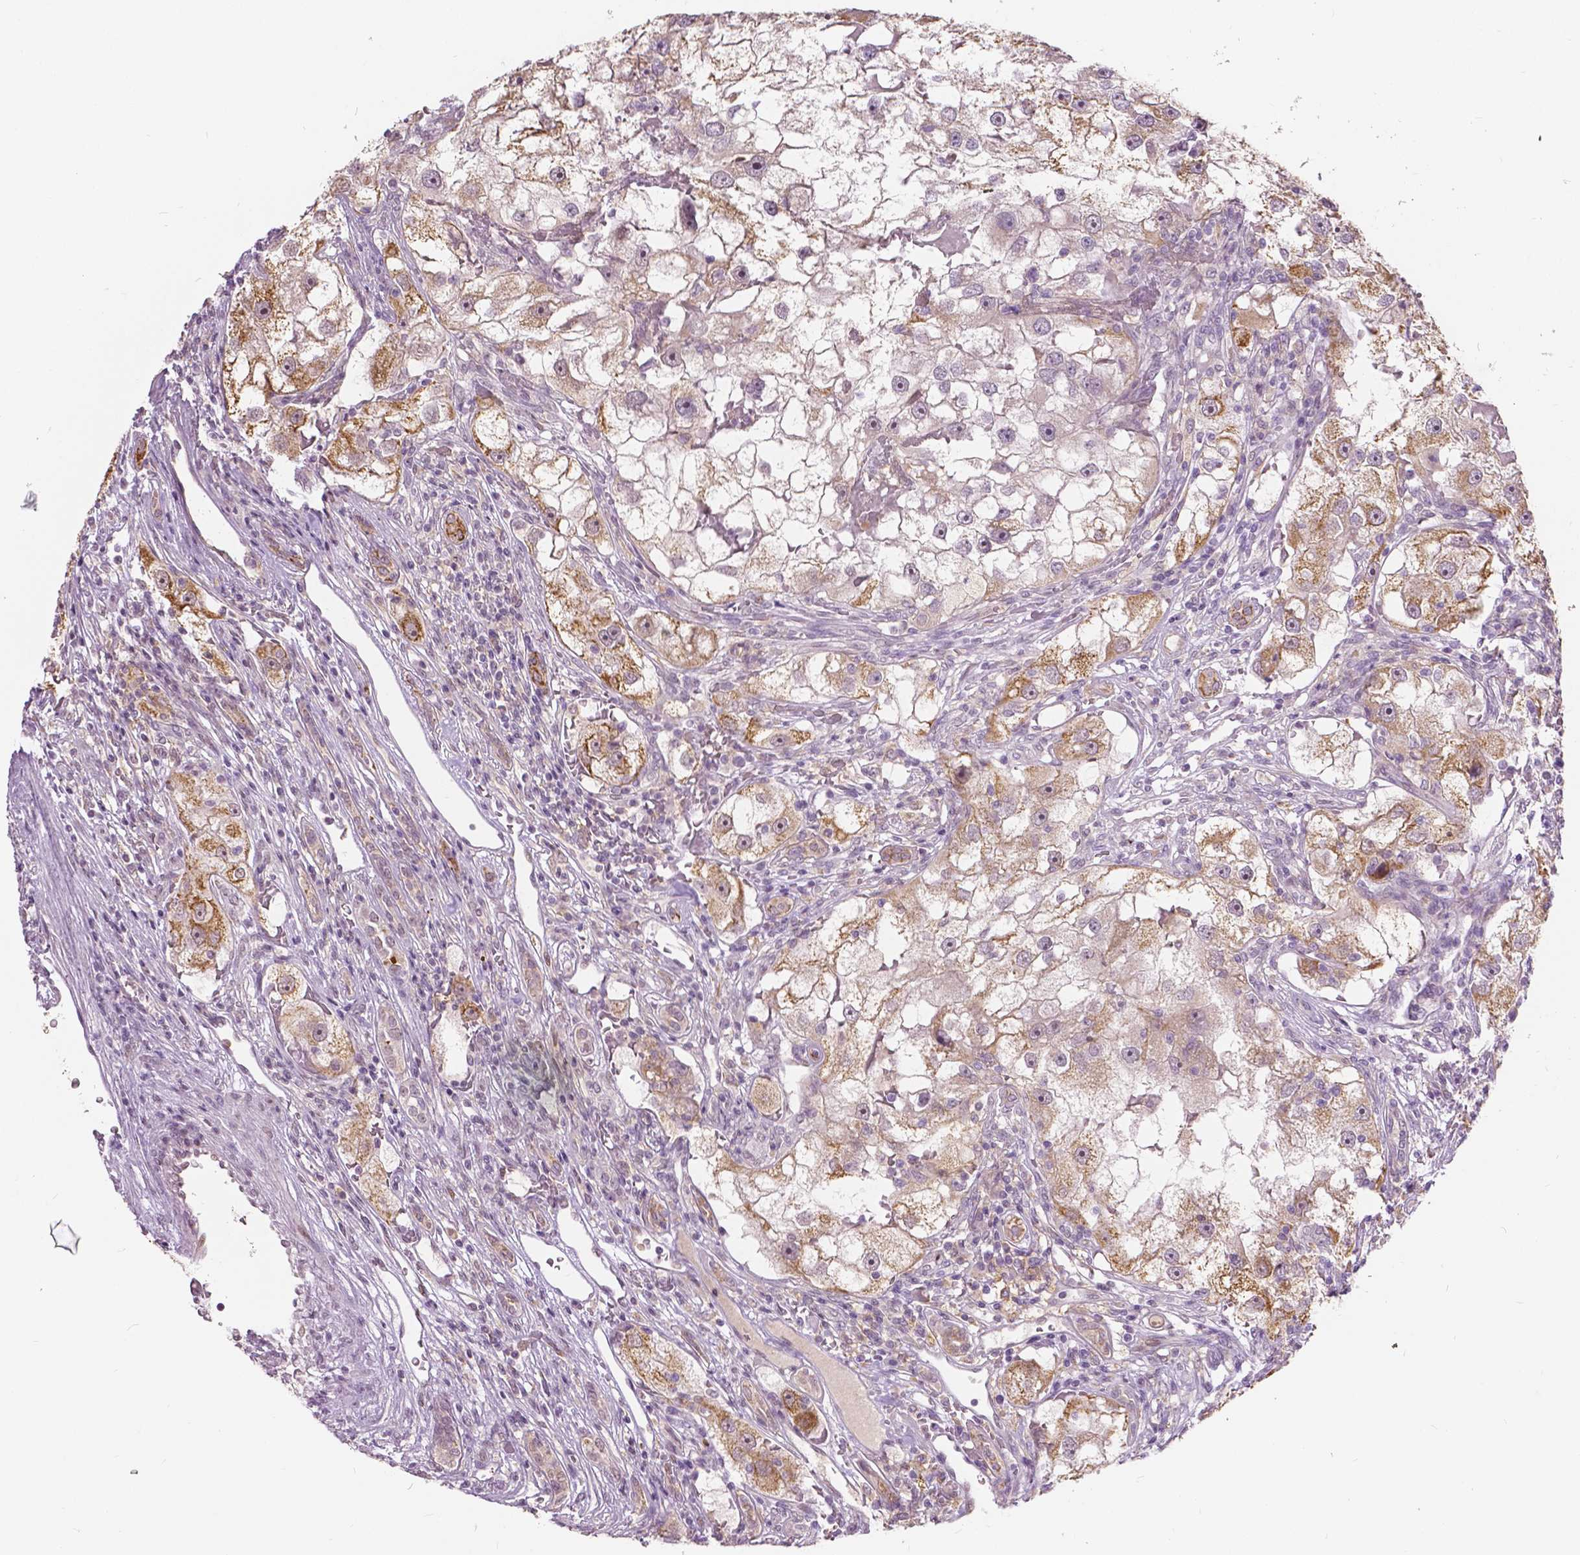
{"staining": {"intensity": "moderate", "quantity": "25%-75%", "location": "cytoplasmic/membranous,nuclear"}, "tissue": "renal cancer", "cell_type": "Tumor cells", "image_type": "cancer", "snomed": [{"axis": "morphology", "description": "Adenocarcinoma, NOS"}, {"axis": "topography", "description": "Kidney"}], "caption": "This photomicrograph exhibits renal cancer stained with immunohistochemistry to label a protein in brown. The cytoplasmic/membranous and nuclear of tumor cells show moderate positivity for the protein. Nuclei are counter-stained blue.", "gene": "DLX6", "patient": {"sex": "male", "age": 63}}